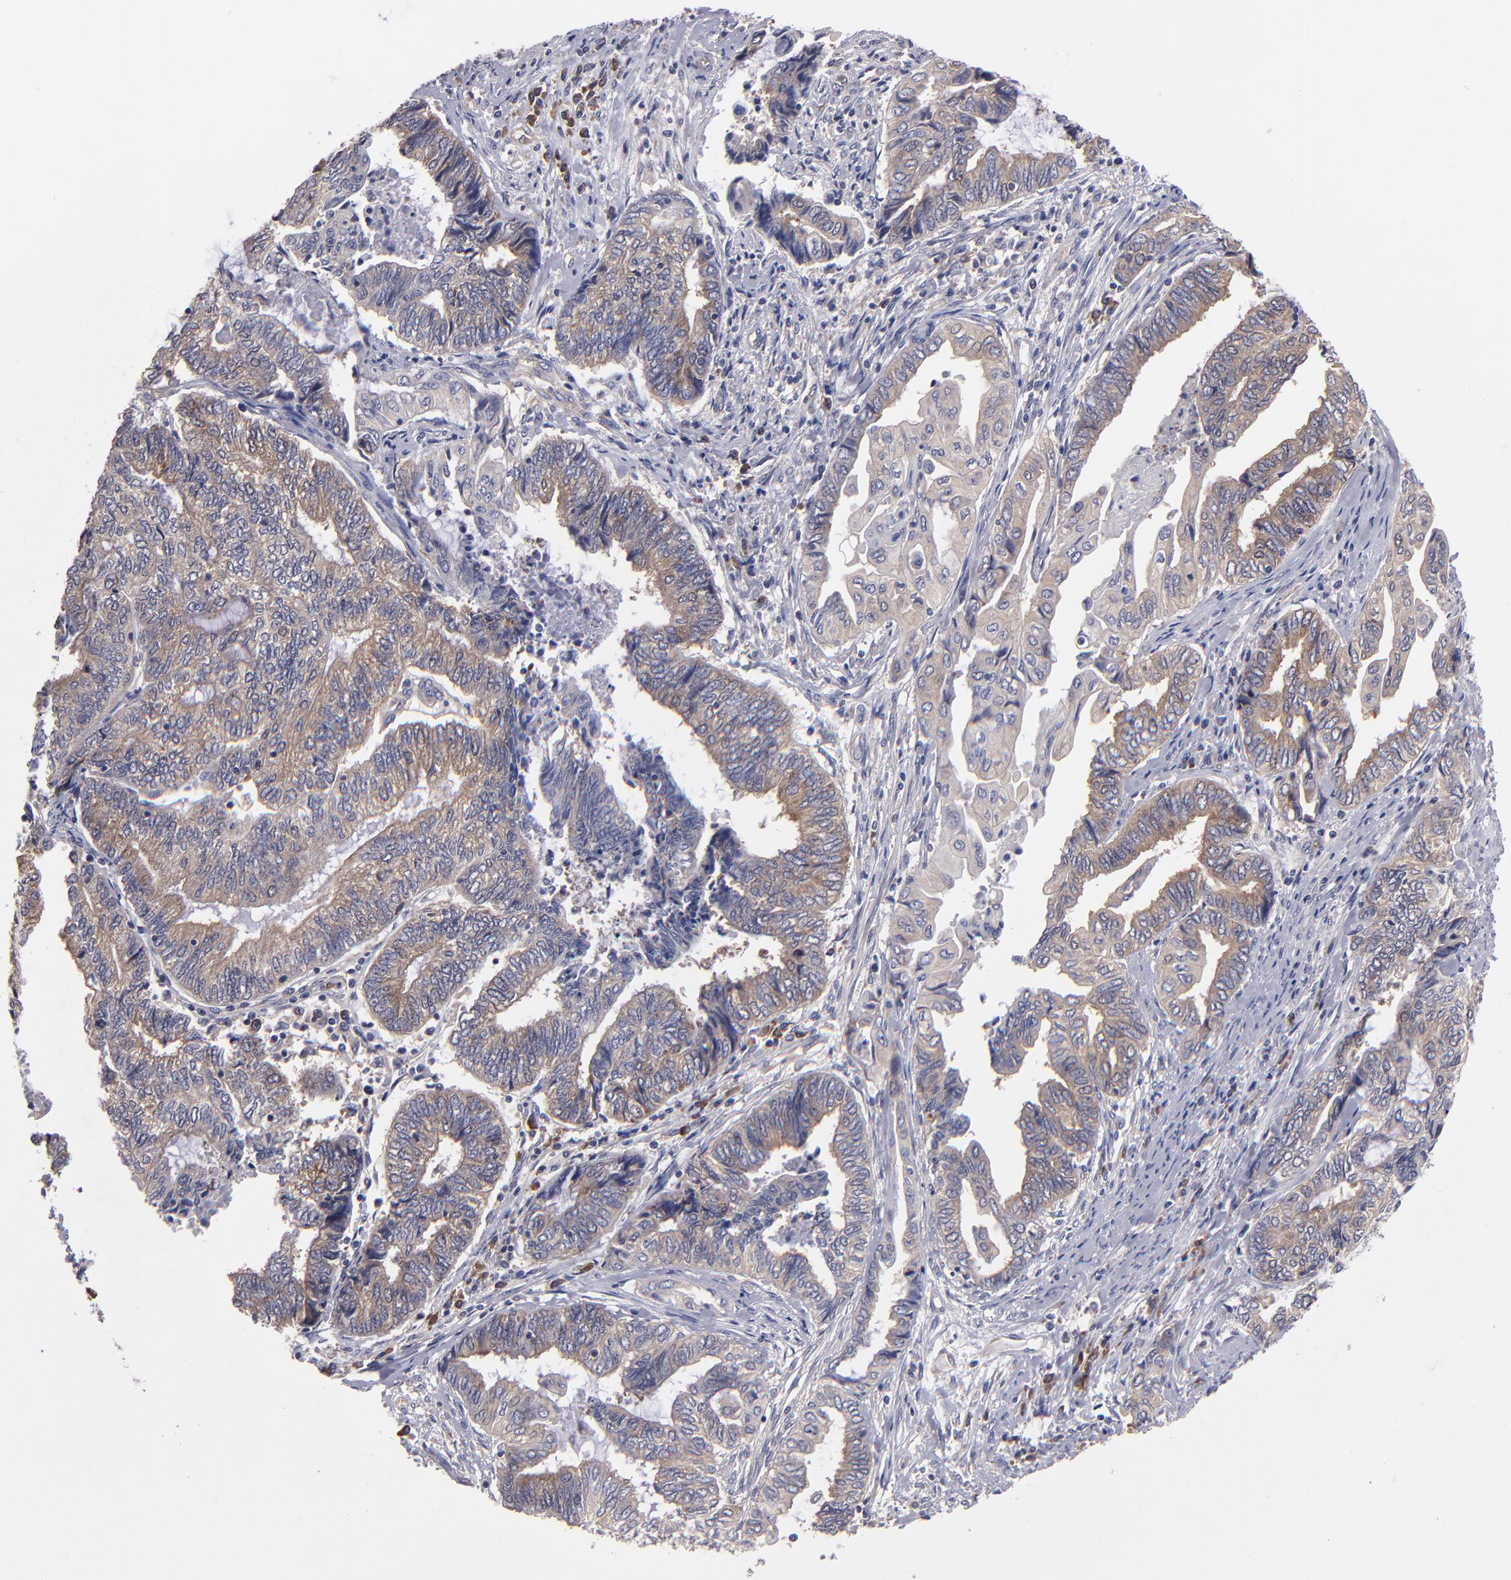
{"staining": {"intensity": "moderate", "quantity": ">75%", "location": "cytoplasmic/membranous"}, "tissue": "endometrial cancer", "cell_type": "Tumor cells", "image_type": "cancer", "snomed": [{"axis": "morphology", "description": "Adenocarcinoma, NOS"}, {"axis": "topography", "description": "Uterus"}, {"axis": "topography", "description": "Endometrium"}], "caption": "Immunohistochemistry micrograph of human endometrial cancer (adenocarcinoma) stained for a protein (brown), which demonstrates medium levels of moderate cytoplasmic/membranous staining in about >75% of tumor cells.", "gene": "EIF3L", "patient": {"sex": "female", "age": 70}}